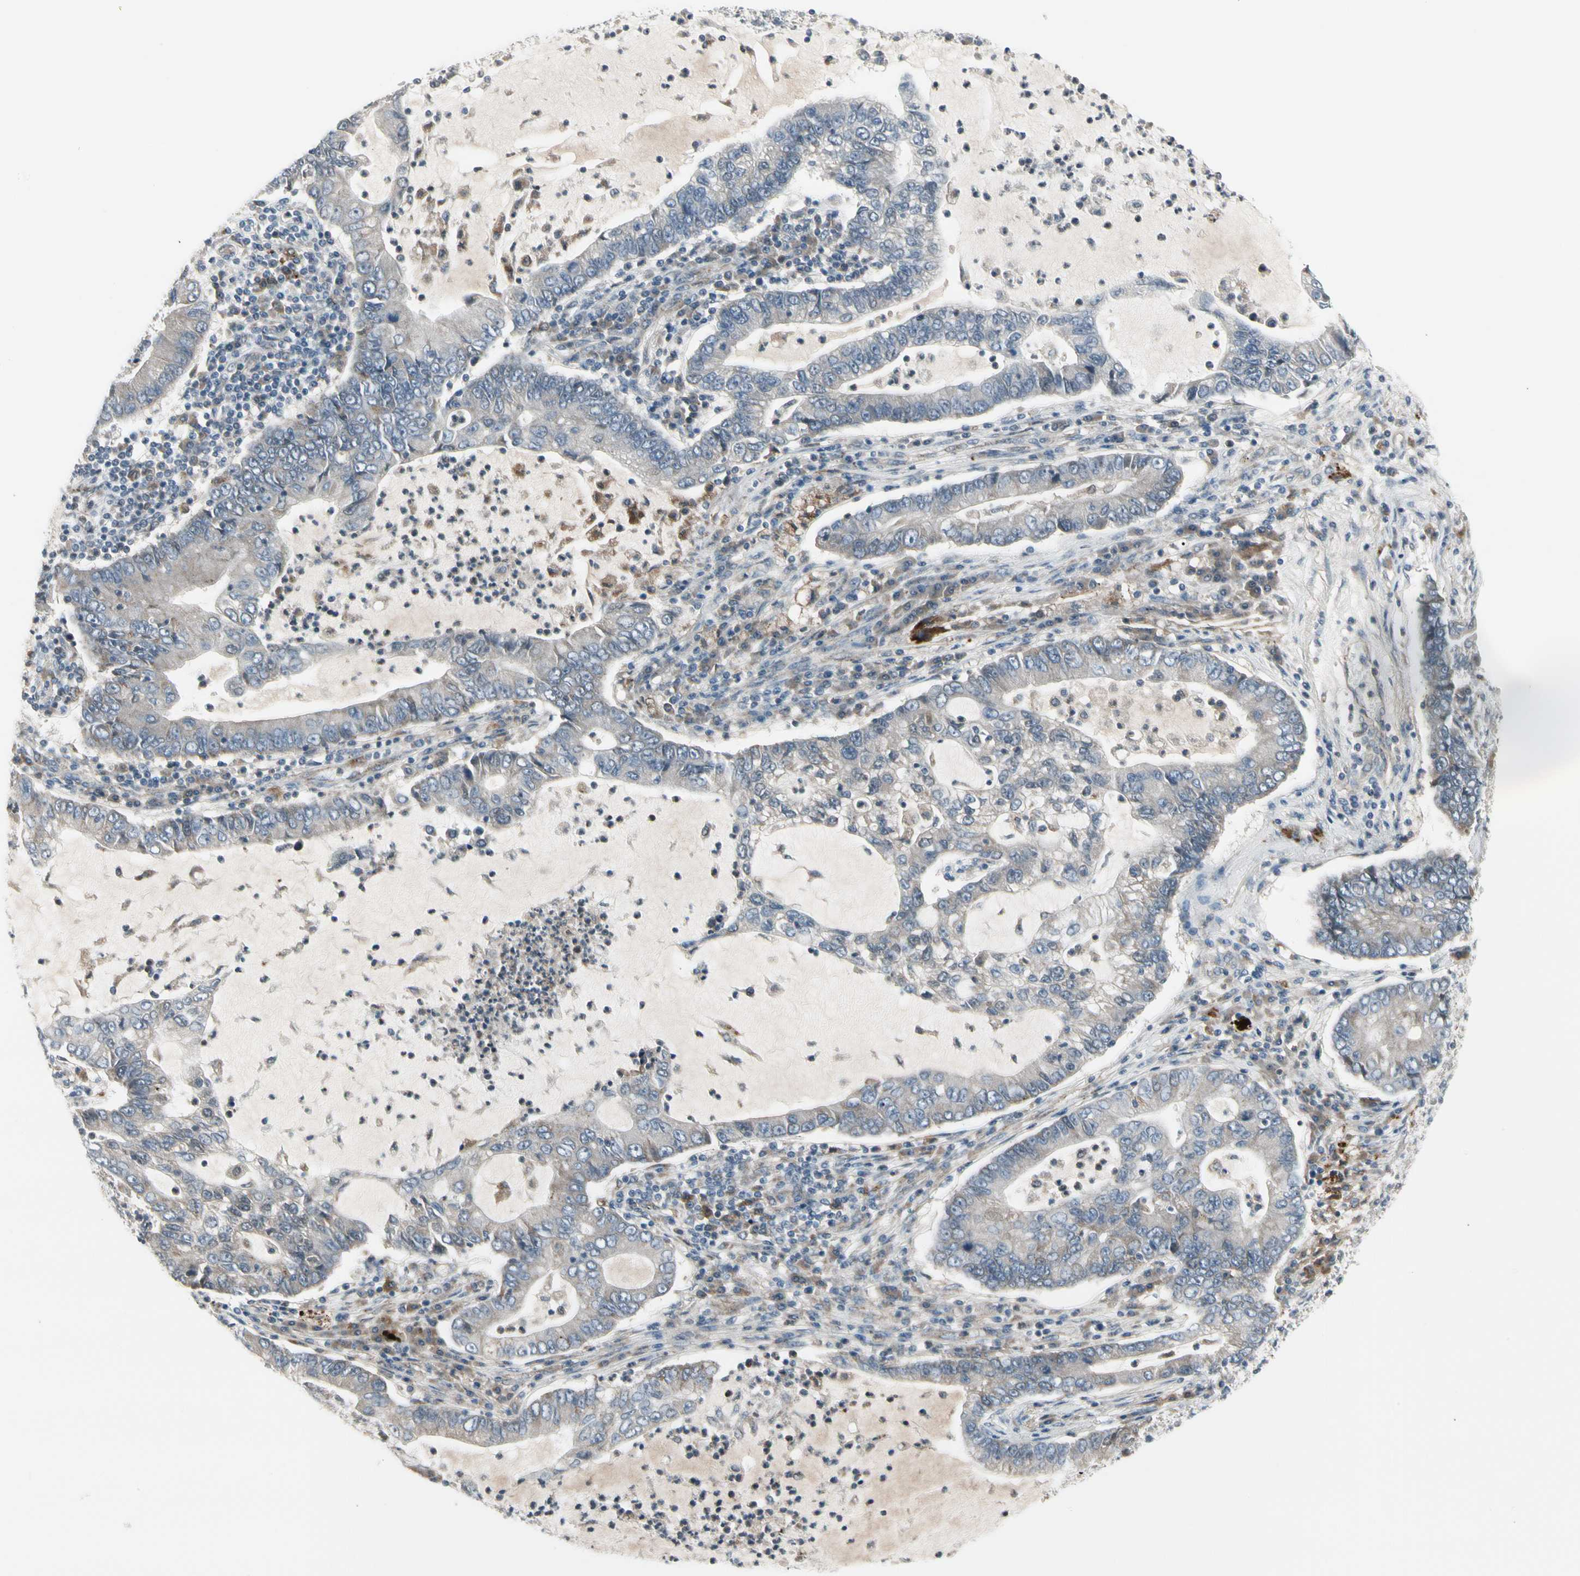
{"staining": {"intensity": "weak", "quantity": "<25%", "location": "cytoplasmic/membranous"}, "tissue": "lung cancer", "cell_type": "Tumor cells", "image_type": "cancer", "snomed": [{"axis": "morphology", "description": "Adenocarcinoma, NOS"}, {"axis": "topography", "description": "Lung"}], "caption": "Immunohistochemical staining of human adenocarcinoma (lung) shows no significant positivity in tumor cells. (DAB (3,3'-diaminobenzidine) immunohistochemistry (IHC), high magnification).", "gene": "GRN", "patient": {"sex": "female", "age": 51}}